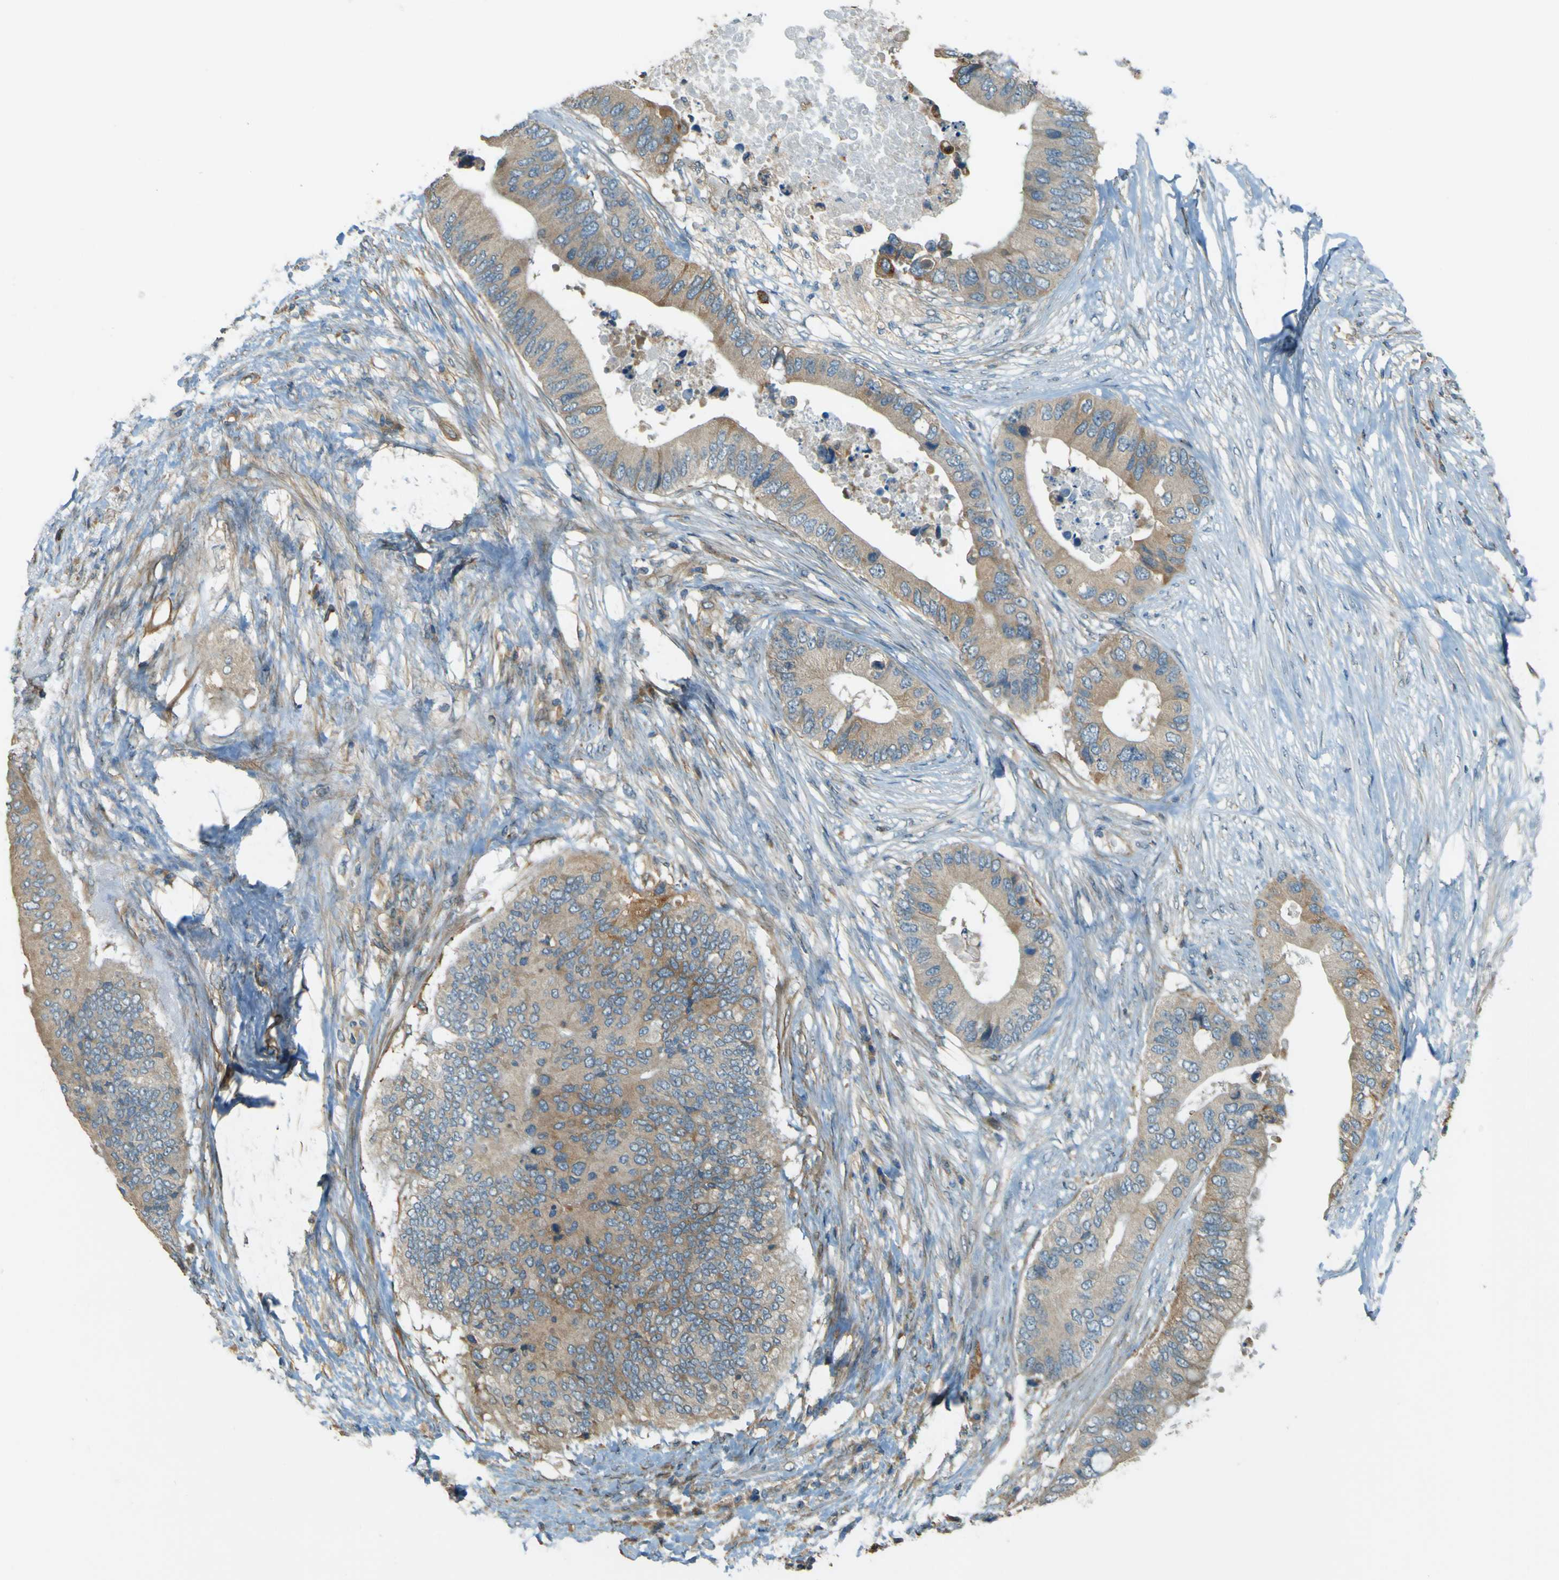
{"staining": {"intensity": "weak", "quantity": ">75%", "location": "cytoplasmic/membranous"}, "tissue": "colorectal cancer", "cell_type": "Tumor cells", "image_type": "cancer", "snomed": [{"axis": "morphology", "description": "Adenocarcinoma, NOS"}, {"axis": "topography", "description": "Colon"}], "caption": "Immunohistochemical staining of colorectal cancer (adenocarcinoma) shows low levels of weak cytoplasmic/membranous protein staining in approximately >75% of tumor cells.", "gene": "LPCAT1", "patient": {"sex": "male", "age": 71}}